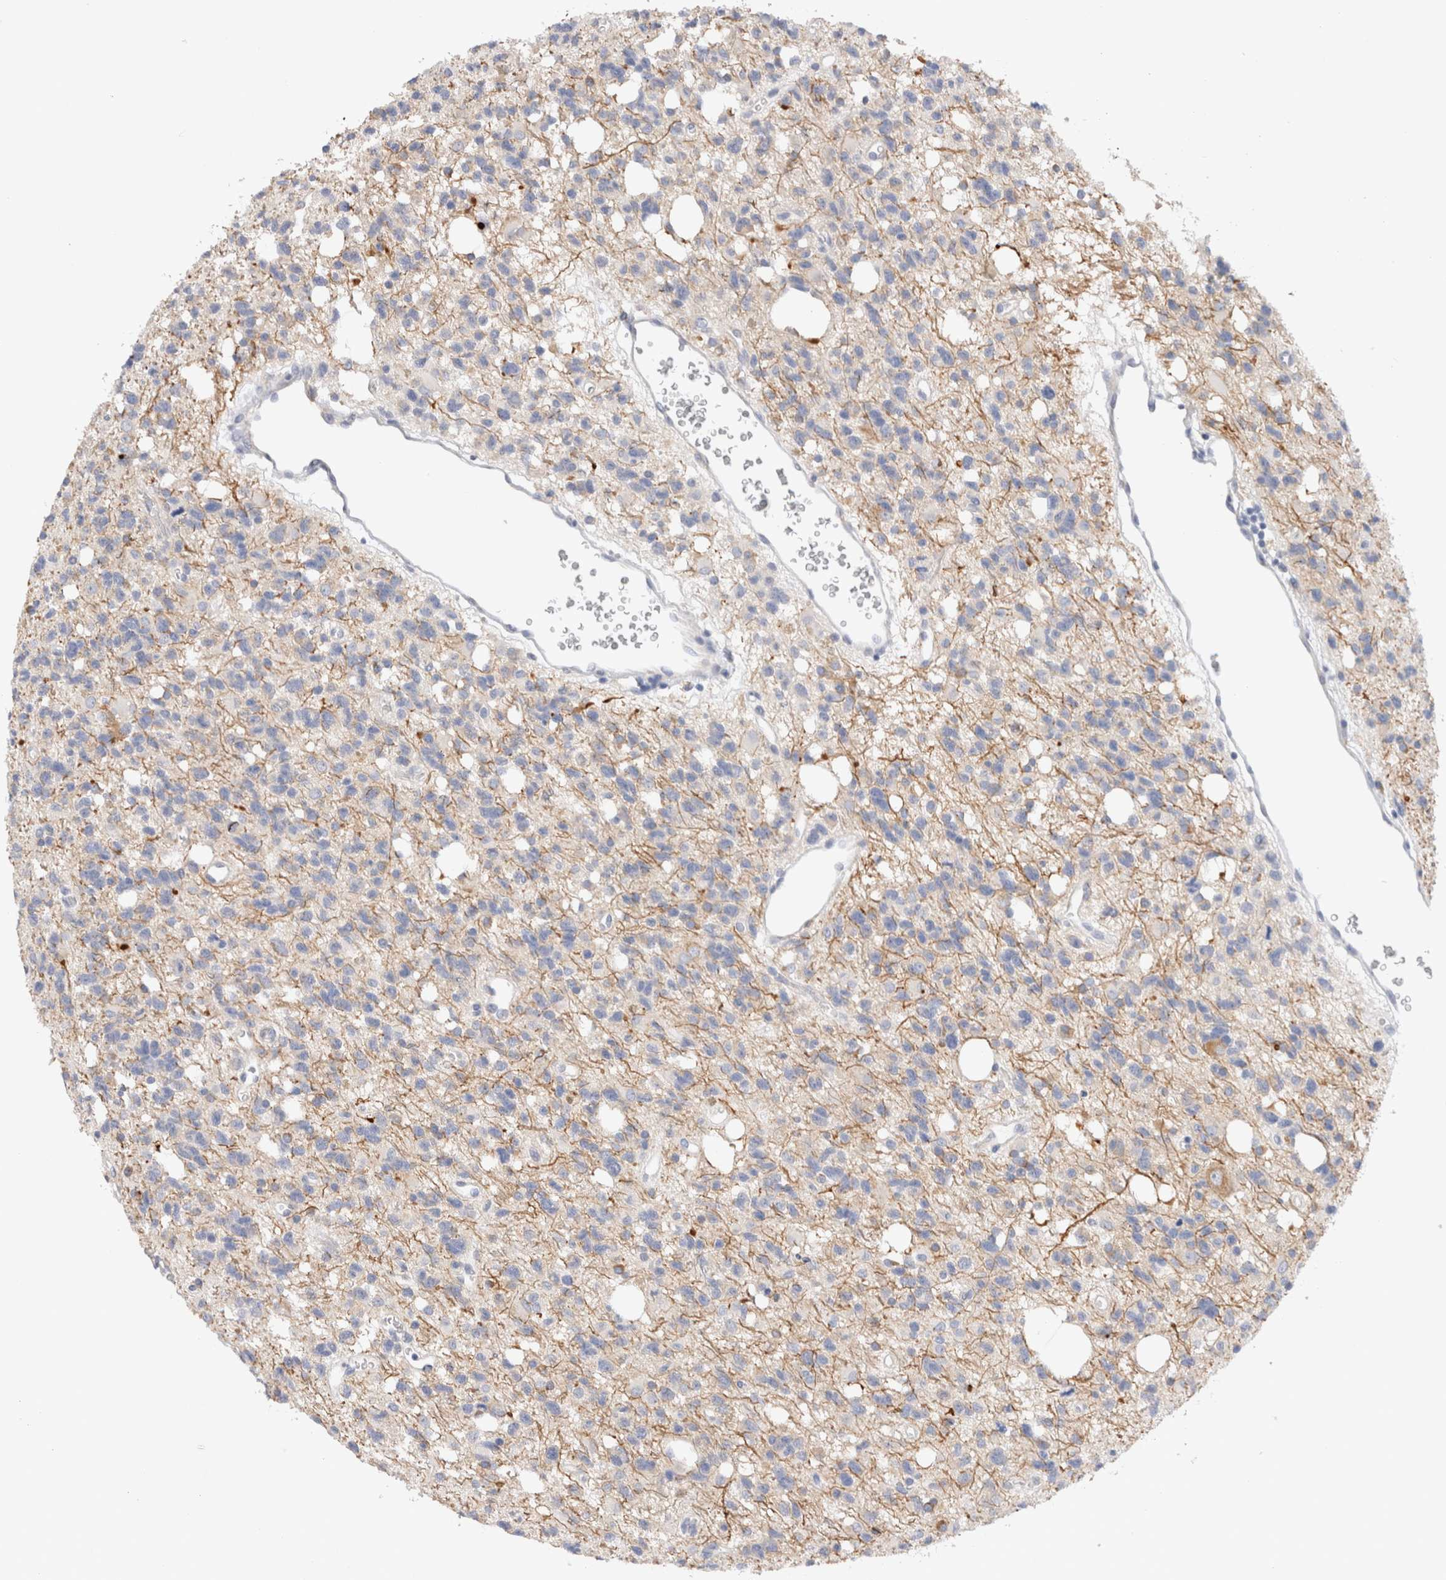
{"staining": {"intensity": "negative", "quantity": "none", "location": "none"}, "tissue": "glioma", "cell_type": "Tumor cells", "image_type": "cancer", "snomed": [{"axis": "morphology", "description": "Glioma, malignant, High grade"}, {"axis": "topography", "description": "Brain"}], "caption": "Immunohistochemistry (IHC) image of neoplastic tissue: human glioma stained with DAB displays no significant protein expression in tumor cells. (DAB (3,3'-diaminobenzidine) IHC, high magnification).", "gene": "GADD45G", "patient": {"sex": "female", "age": 62}}